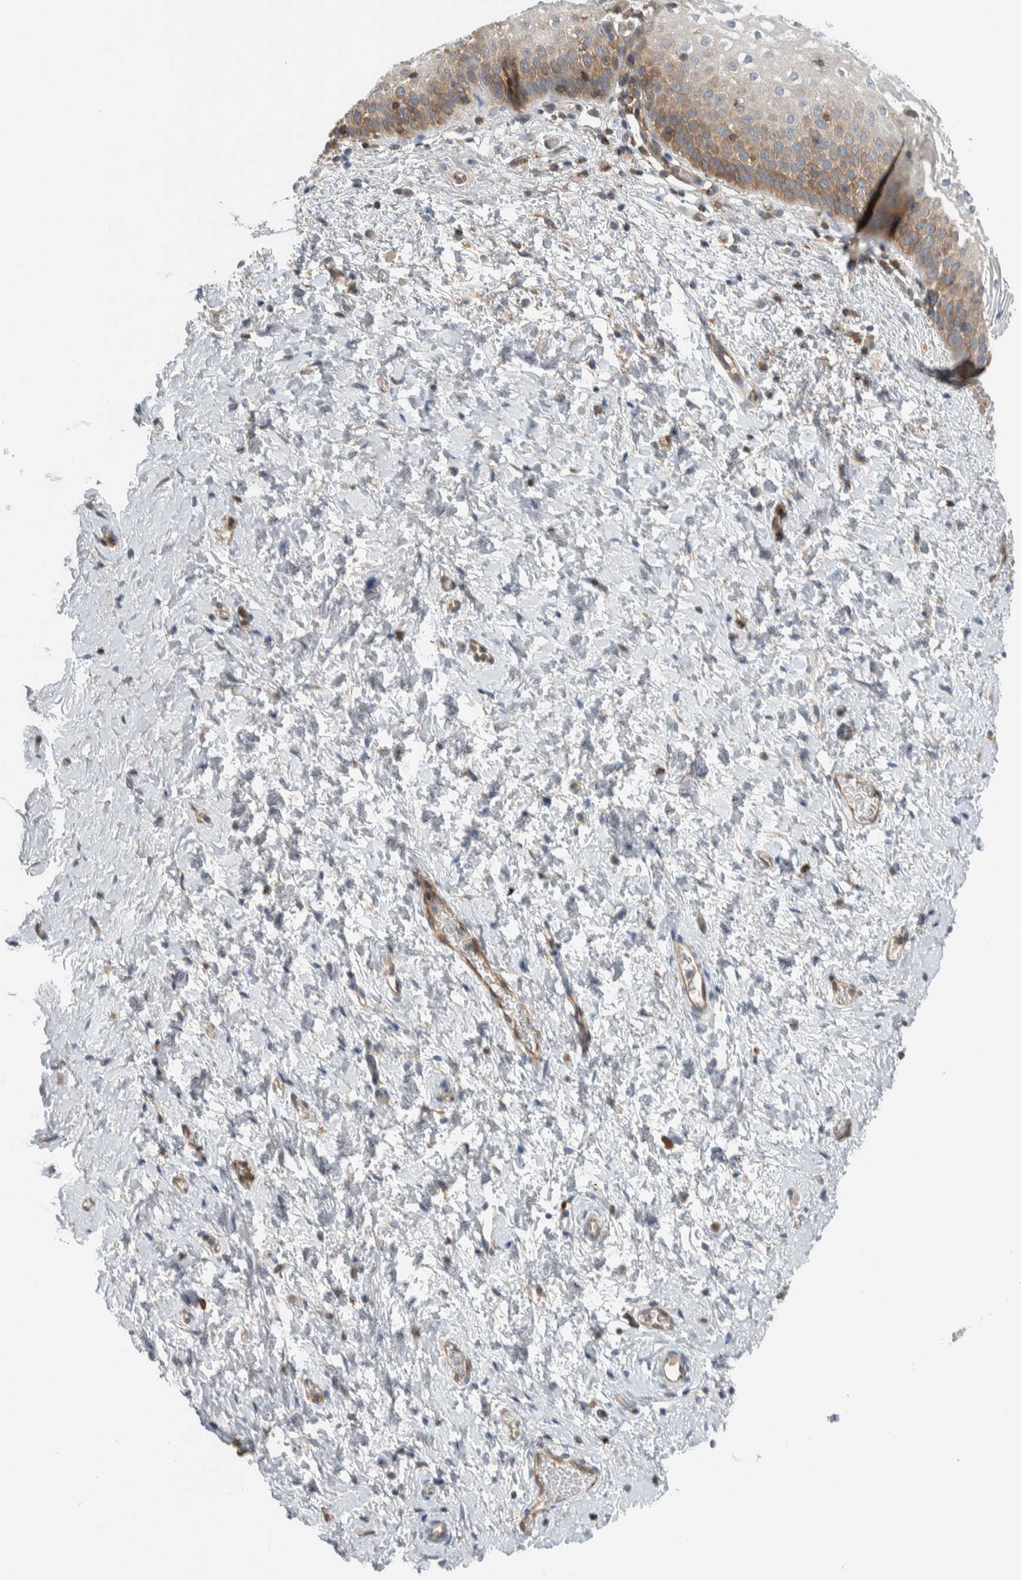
{"staining": {"intensity": "moderate", "quantity": "<25%", "location": "cytoplasmic/membranous"}, "tissue": "cervix", "cell_type": "Squamous epithelial cells", "image_type": "normal", "snomed": [{"axis": "morphology", "description": "Normal tissue, NOS"}, {"axis": "topography", "description": "Cervix"}], "caption": "Brown immunohistochemical staining in unremarkable human cervix demonstrates moderate cytoplasmic/membranous staining in about <25% of squamous epithelial cells.", "gene": "NFKB2", "patient": {"sex": "female", "age": 72}}